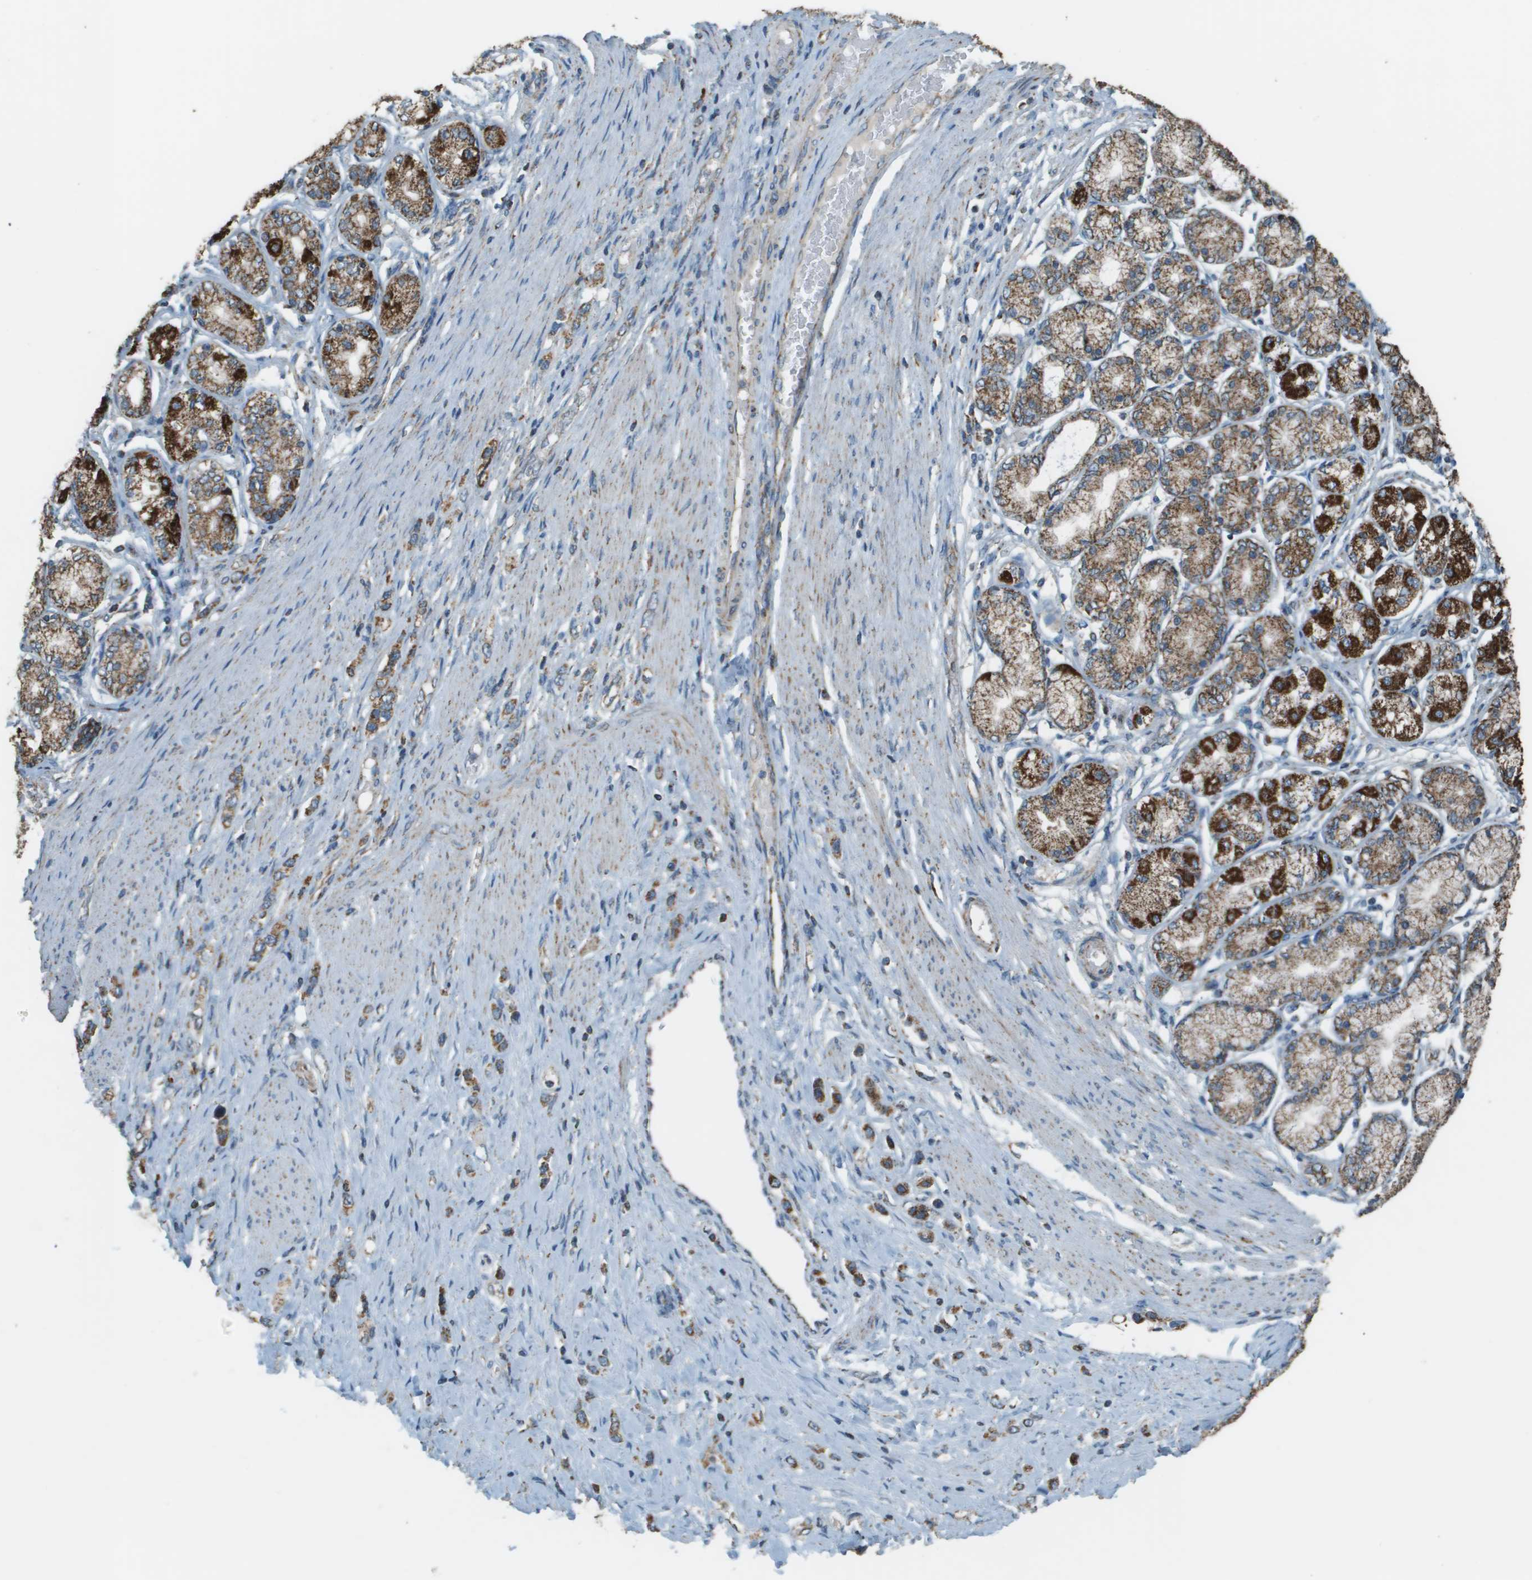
{"staining": {"intensity": "moderate", "quantity": ">75%", "location": "cytoplasmic/membranous"}, "tissue": "stomach cancer", "cell_type": "Tumor cells", "image_type": "cancer", "snomed": [{"axis": "morphology", "description": "Normal tissue, NOS"}, {"axis": "morphology", "description": "Adenocarcinoma, NOS"}, {"axis": "topography", "description": "Stomach, upper"}, {"axis": "topography", "description": "Stomach"}], "caption": "Immunohistochemical staining of stomach cancer exhibits medium levels of moderate cytoplasmic/membranous protein positivity in about >75% of tumor cells. The staining was performed using DAB to visualize the protein expression in brown, while the nuclei were stained in blue with hematoxylin (Magnification: 20x).", "gene": "FH", "patient": {"sex": "female", "age": 65}}